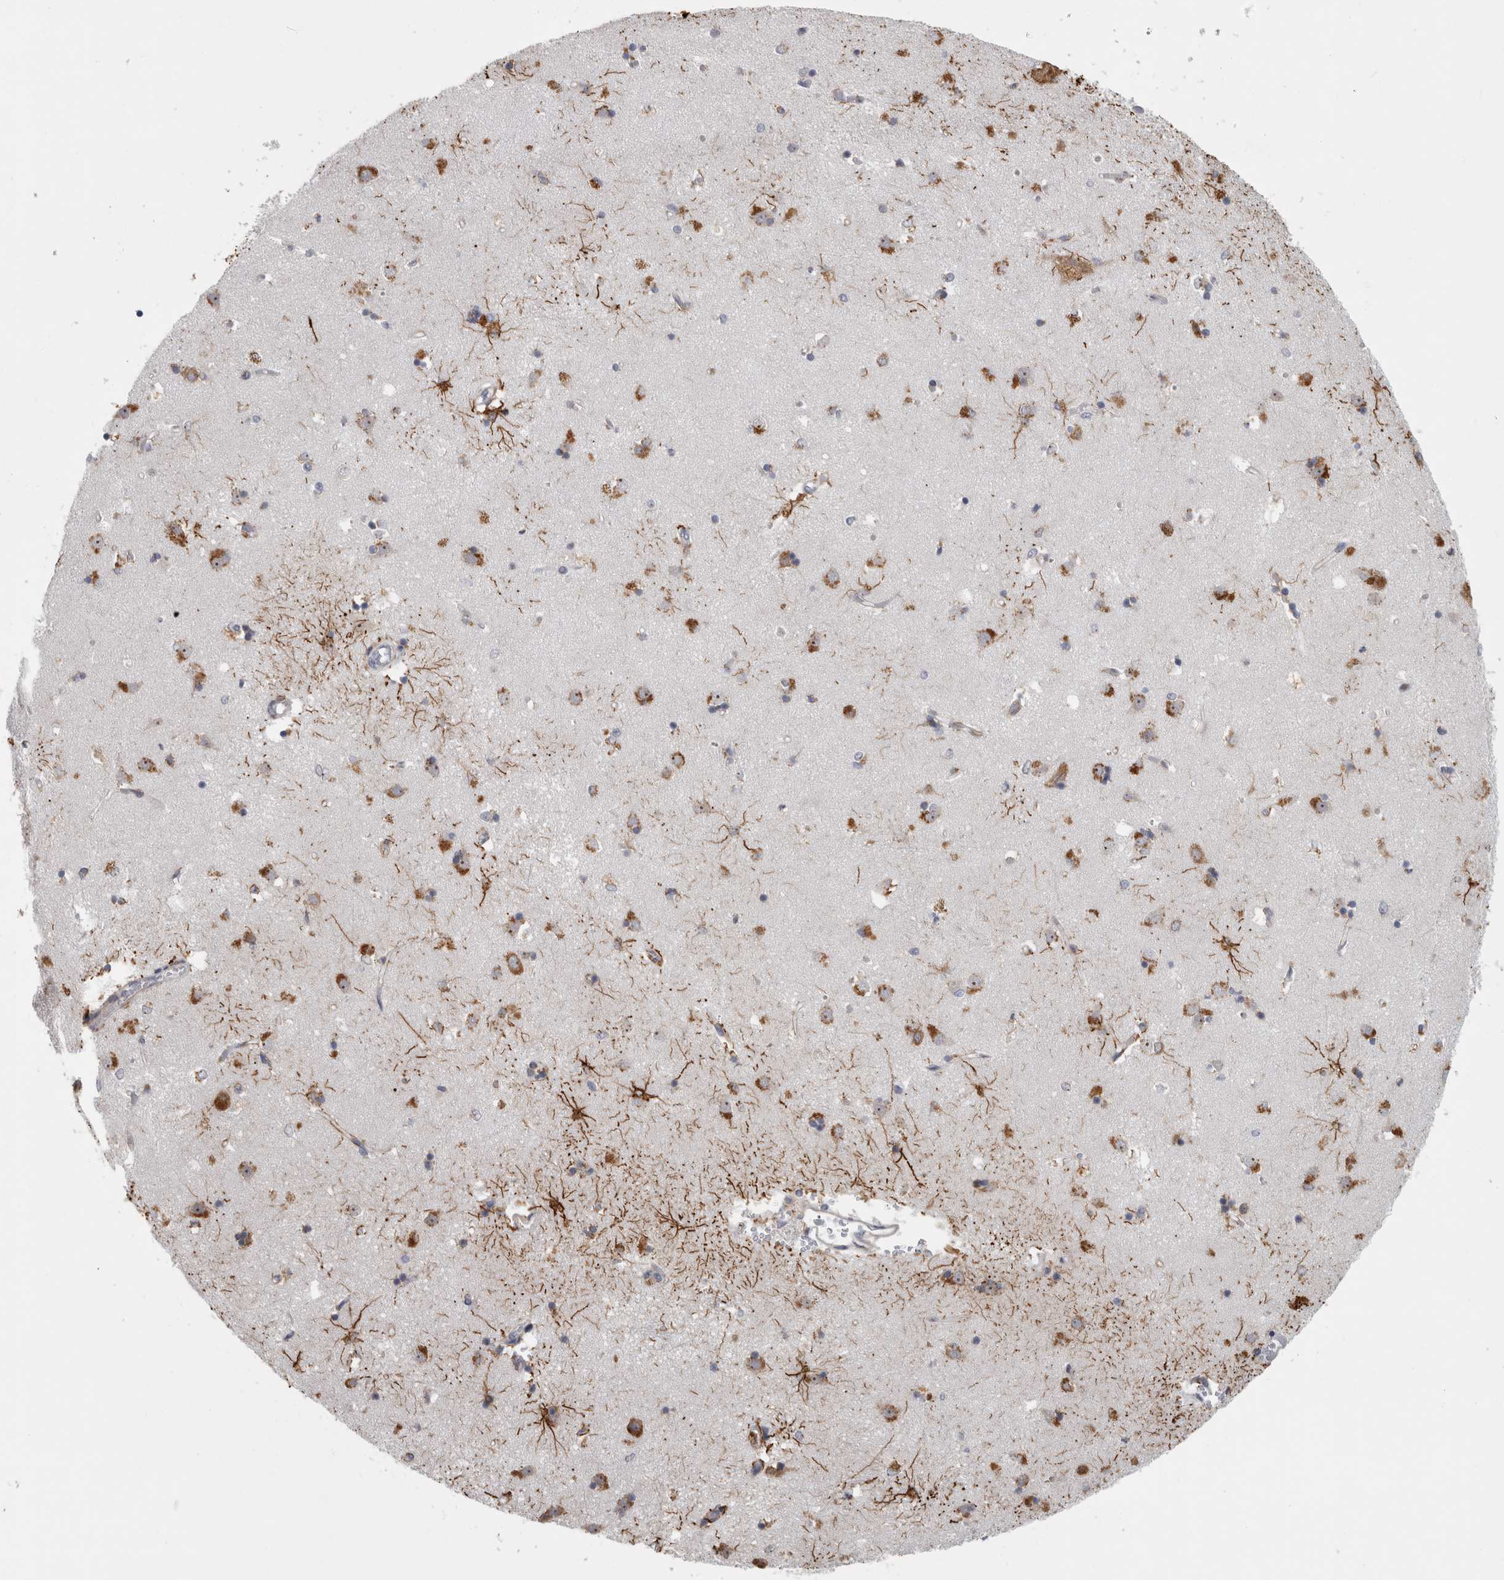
{"staining": {"intensity": "strong", "quantity": "<25%", "location": "cytoplasmic/membranous"}, "tissue": "caudate", "cell_type": "Glial cells", "image_type": "normal", "snomed": [{"axis": "morphology", "description": "Normal tissue, NOS"}, {"axis": "topography", "description": "Lateral ventricle wall"}], "caption": "An immunohistochemistry histopathology image of unremarkable tissue is shown. Protein staining in brown highlights strong cytoplasmic/membranous positivity in caudate within glial cells. The protein of interest is stained brown, and the nuclei are stained in blue (DAB IHC with brightfield microscopy, high magnification).", "gene": "ATXN2", "patient": {"sex": "male", "age": 45}}